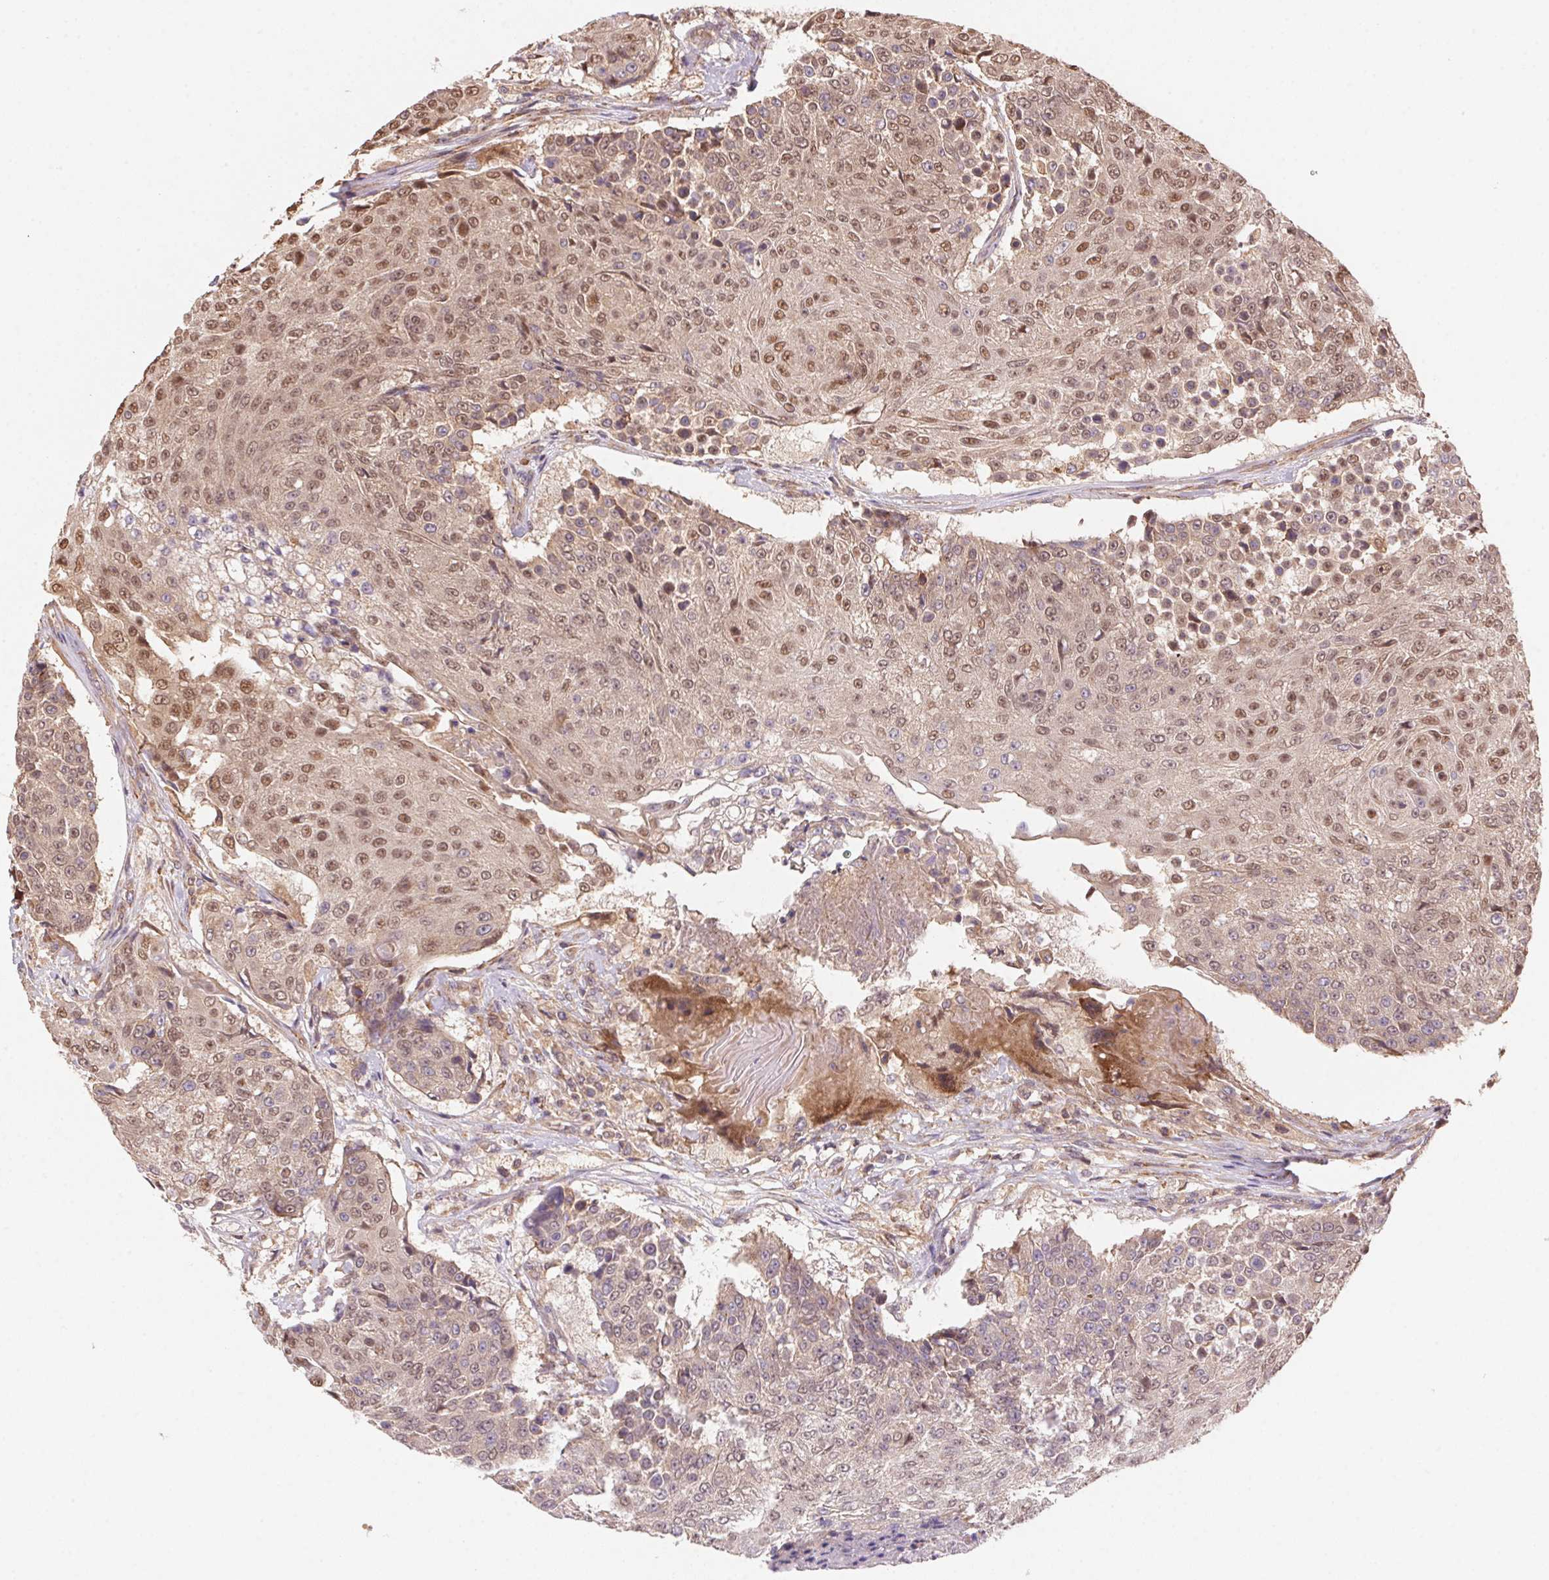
{"staining": {"intensity": "moderate", "quantity": ">75%", "location": "nuclear"}, "tissue": "urothelial cancer", "cell_type": "Tumor cells", "image_type": "cancer", "snomed": [{"axis": "morphology", "description": "Urothelial carcinoma, High grade"}, {"axis": "topography", "description": "Urinary bladder"}], "caption": "Human urothelial cancer stained with a brown dye demonstrates moderate nuclear positive expression in about >75% of tumor cells.", "gene": "MEX3D", "patient": {"sex": "female", "age": 63}}